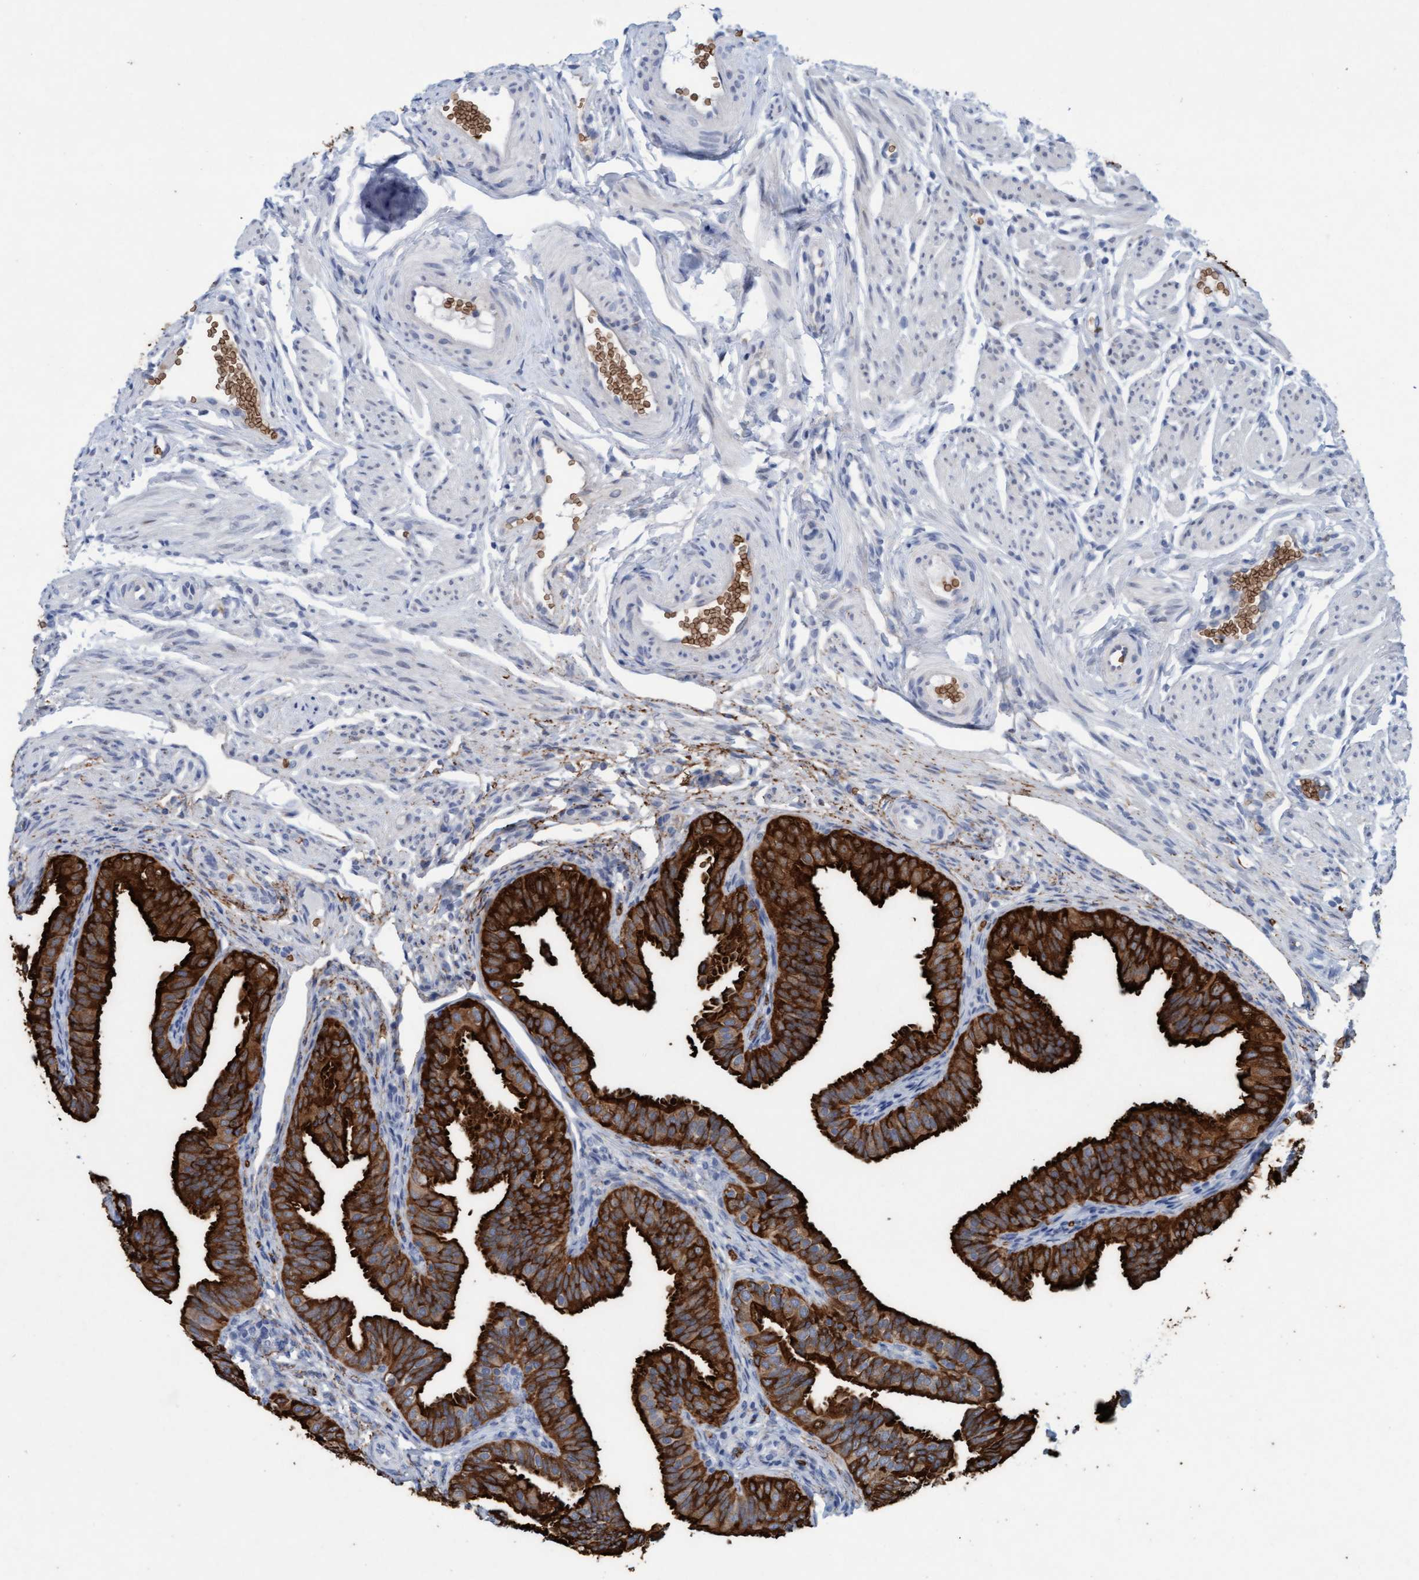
{"staining": {"intensity": "strong", "quantity": ">75%", "location": "cytoplasmic/membranous"}, "tissue": "fallopian tube", "cell_type": "Glandular cells", "image_type": "normal", "snomed": [{"axis": "morphology", "description": "Normal tissue, NOS"}, {"axis": "topography", "description": "Fallopian tube"}], "caption": "High-magnification brightfield microscopy of normal fallopian tube stained with DAB (3,3'-diaminobenzidine) (brown) and counterstained with hematoxylin (blue). glandular cells exhibit strong cytoplasmic/membranous staining is appreciated in approximately>75% of cells.", "gene": "SPEM2", "patient": {"sex": "female", "age": 35}}